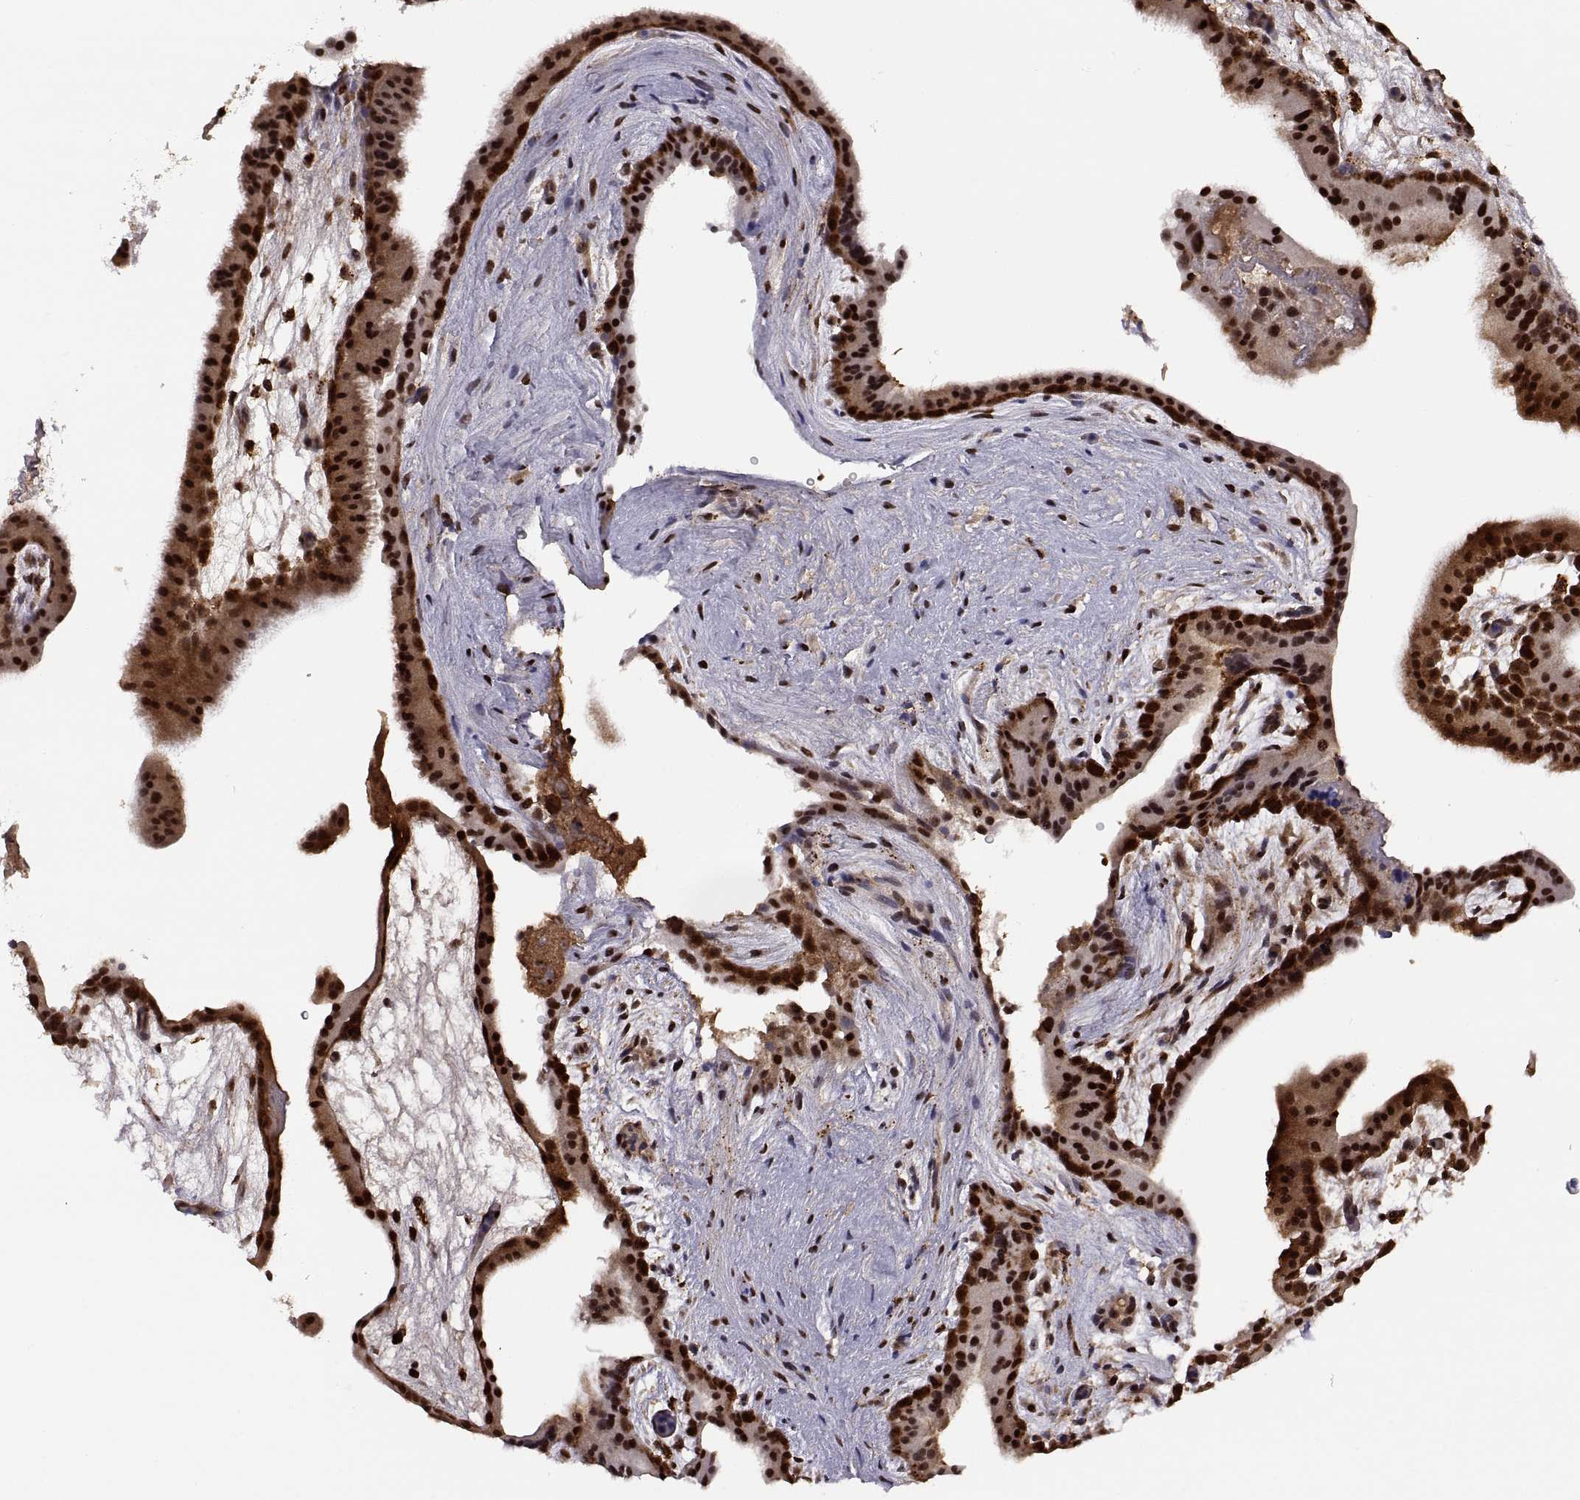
{"staining": {"intensity": "strong", "quantity": ">75%", "location": "nuclear"}, "tissue": "placenta", "cell_type": "Decidual cells", "image_type": "normal", "snomed": [{"axis": "morphology", "description": "Normal tissue, NOS"}, {"axis": "topography", "description": "Placenta"}], "caption": "Immunohistochemistry of unremarkable placenta exhibits high levels of strong nuclear staining in approximately >75% of decidual cells. Nuclei are stained in blue.", "gene": "PSMC2", "patient": {"sex": "female", "age": 19}}